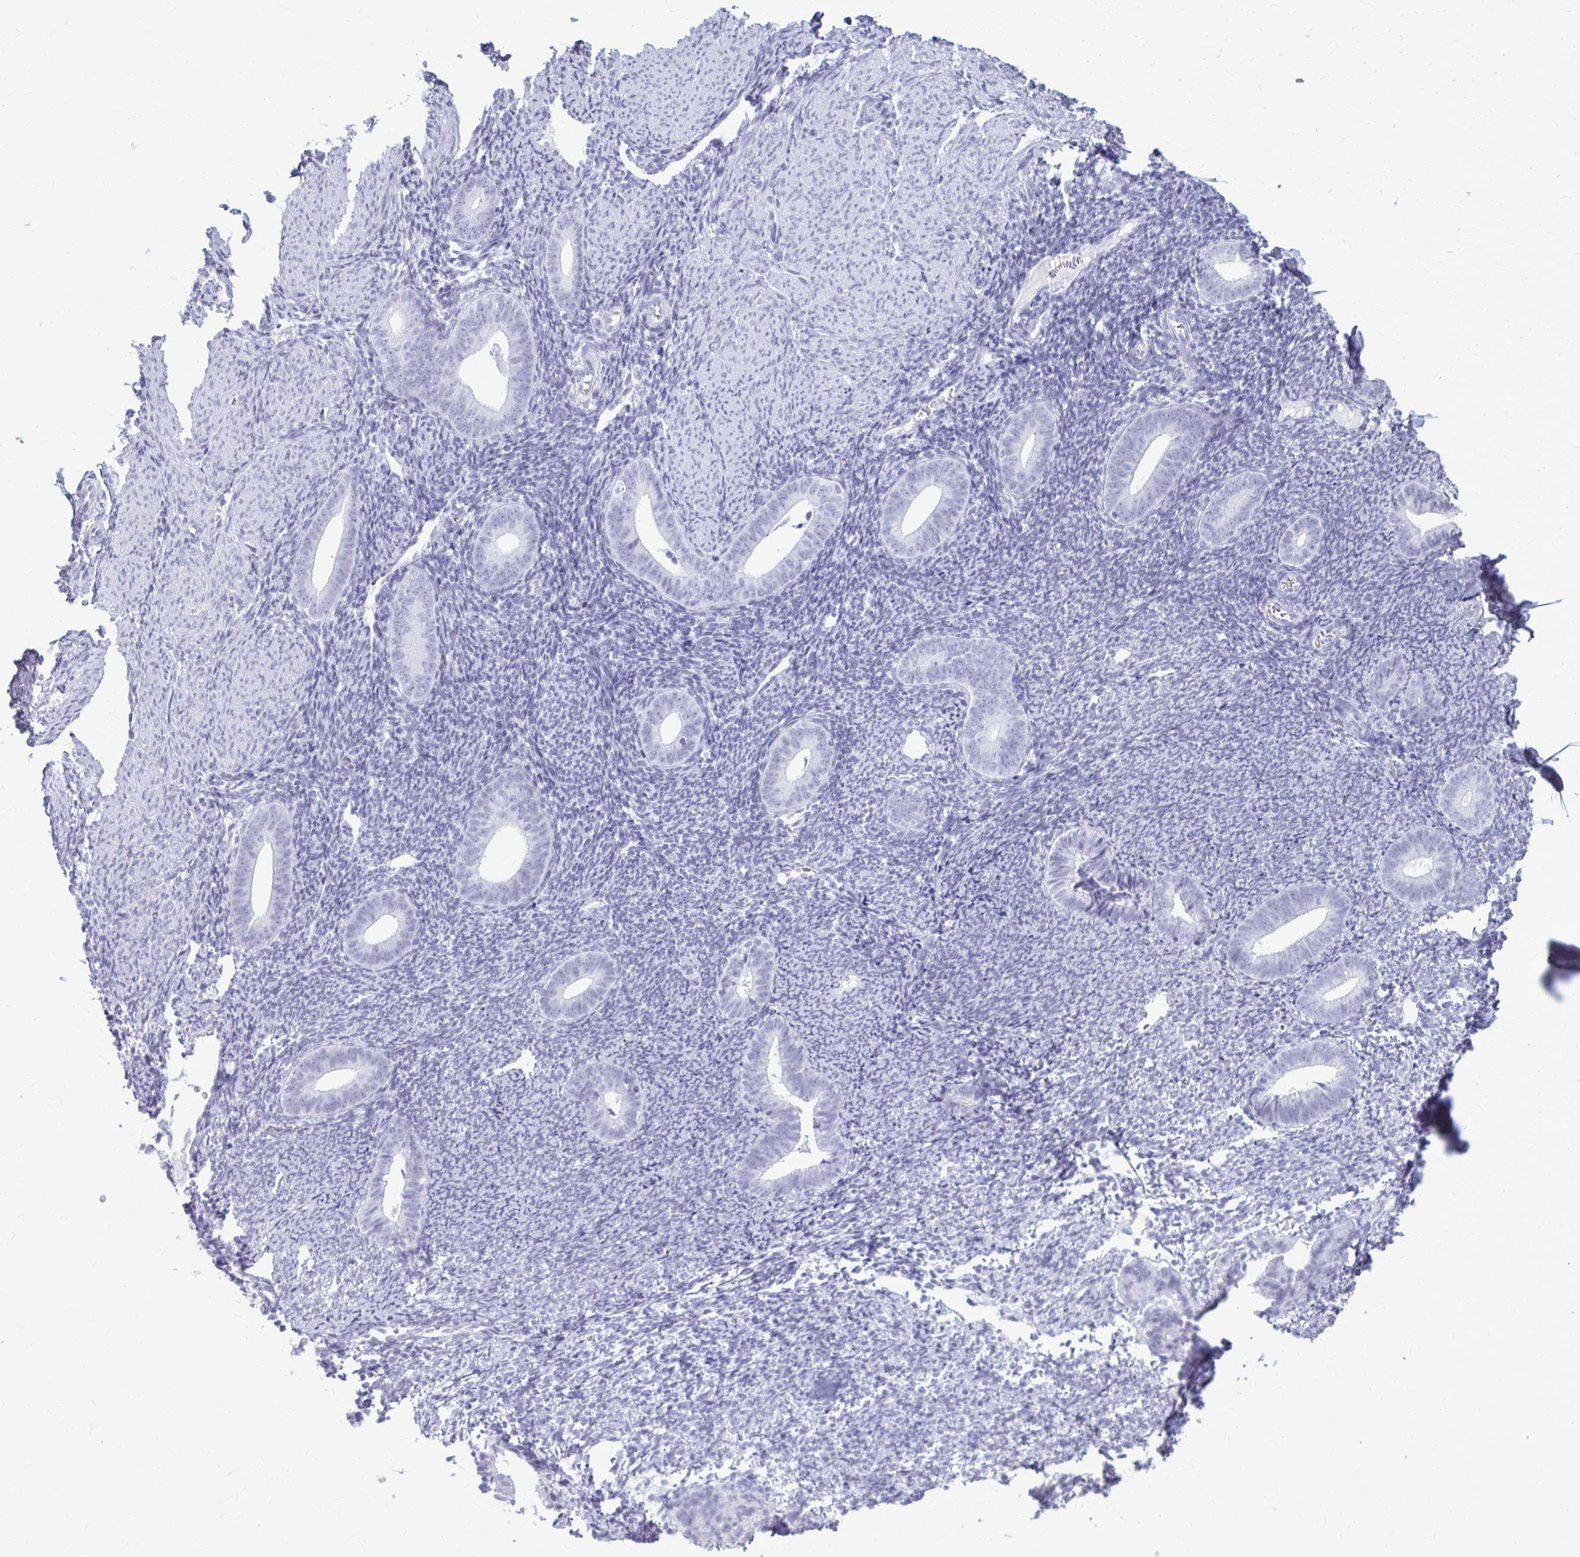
{"staining": {"intensity": "negative", "quantity": "none", "location": "none"}, "tissue": "endometrium", "cell_type": "Cells in endometrial stroma", "image_type": "normal", "snomed": [{"axis": "morphology", "description": "Normal tissue, NOS"}, {"axis": "topography", "description": "Endometrium"}], "caption": "Immunohistochemistry micrograph of unremarkable endometrium stained for a protein (brown), which reveals no staining in cells in endometrial stroma. (DAB immunohistochemistry with hematoxylin counter stain).", "gene": "KRT5", "patient": {"sex": "female", "age": 39}}